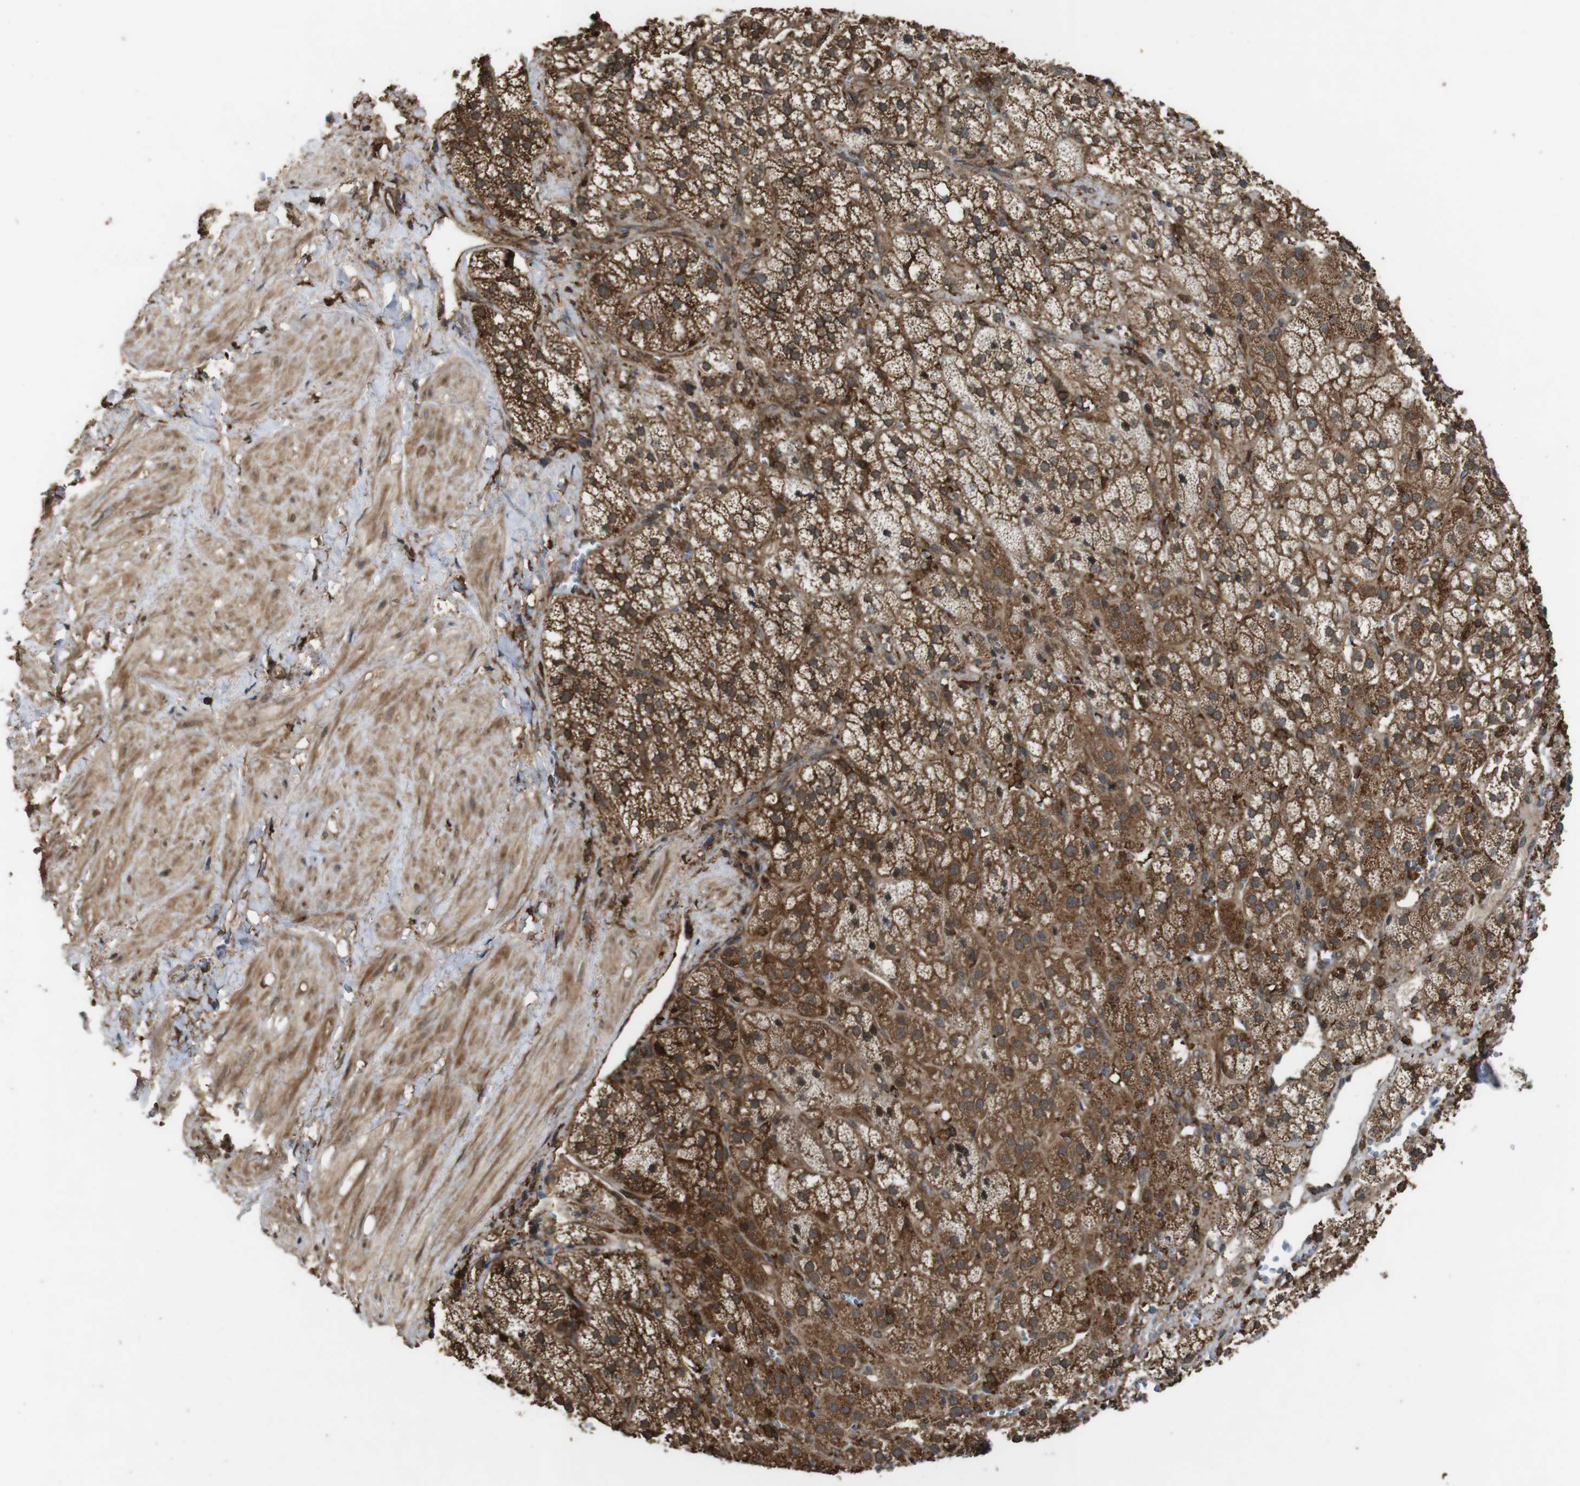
{"staining": {"intensity": "strong", "quantity": ">75%", "location": "cytoplasmic/membranous"}, "tissue": "adrenal gland", "cell_type": "Glandular cells", "image_type": "normal", "snomed": [{"axis": "morphology", "description": "Normal tissue, NOS"}, {"axis": "topography", "description": "Adrenal gland"}], "caption": "Immunohistochemistry (DAB) staining of benign human adrenal gland displays strong cytoplasmic/membranous protein positivity in about >75% of glandular cells.", "gene": "BAG4", "patient": {"sex": "male", "age": 56}}